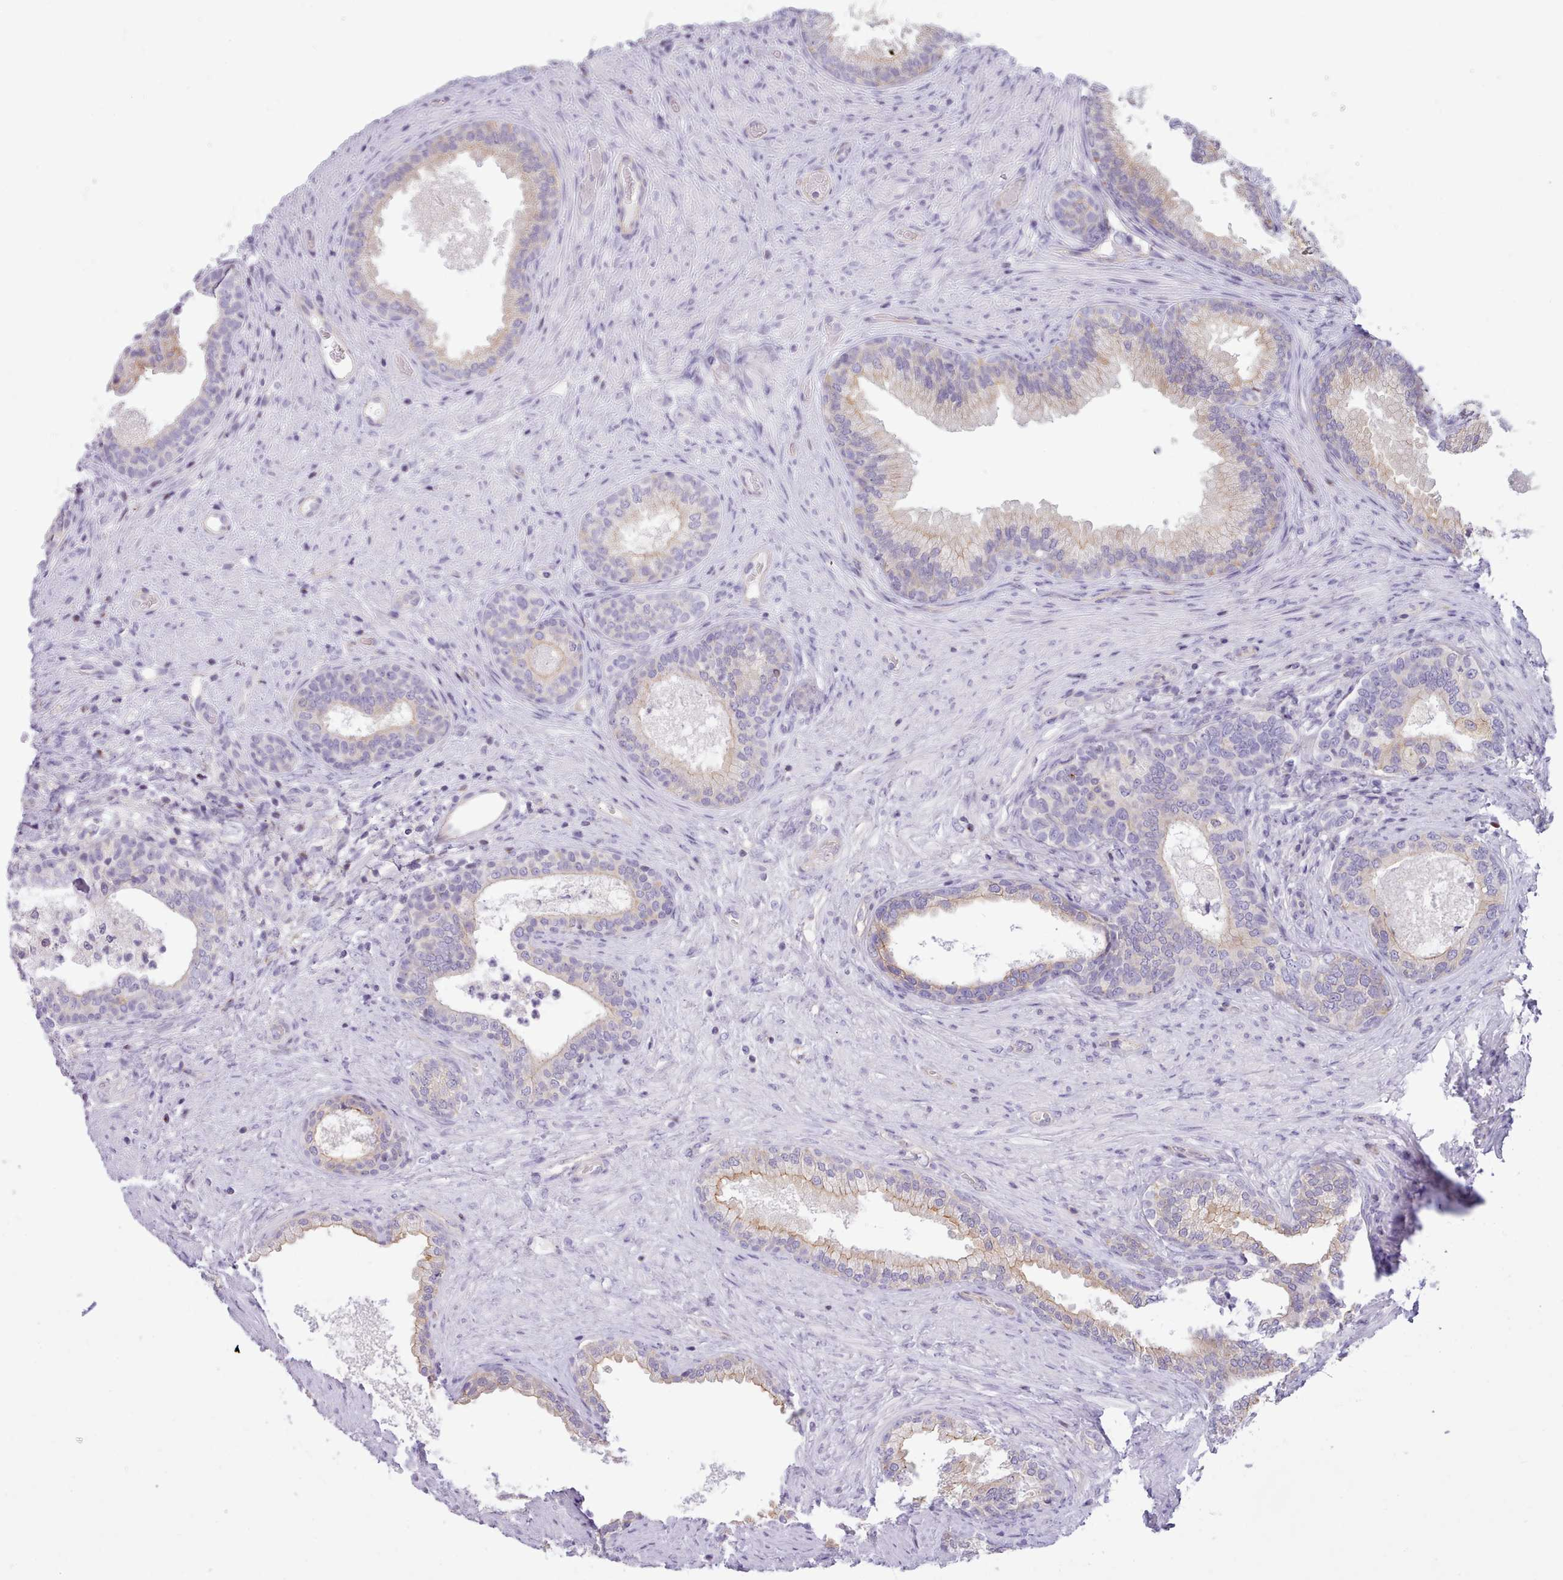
{"staining": {"intensity": "moderate", "quantity": "25%-75%", "location": "cytoplasmic/membranous"}, "tissue": "prostate", "cell_type": "Glandular cells", "image_type": "normal", "snomed": [{"axis": "morphology", "description": "Normal tissue, NOS"}, {"axis": "topography", "description": "Prostate"}], "caption": "This photomicrograph shows immunohistochemistry staining of unremarkable prostate, with medium moderate cytoplasmic/membranous expression in about 25%-75% of glandular cells.", "gene": "CYP2A13", "patient": {"sex": "male", "age": 76}}